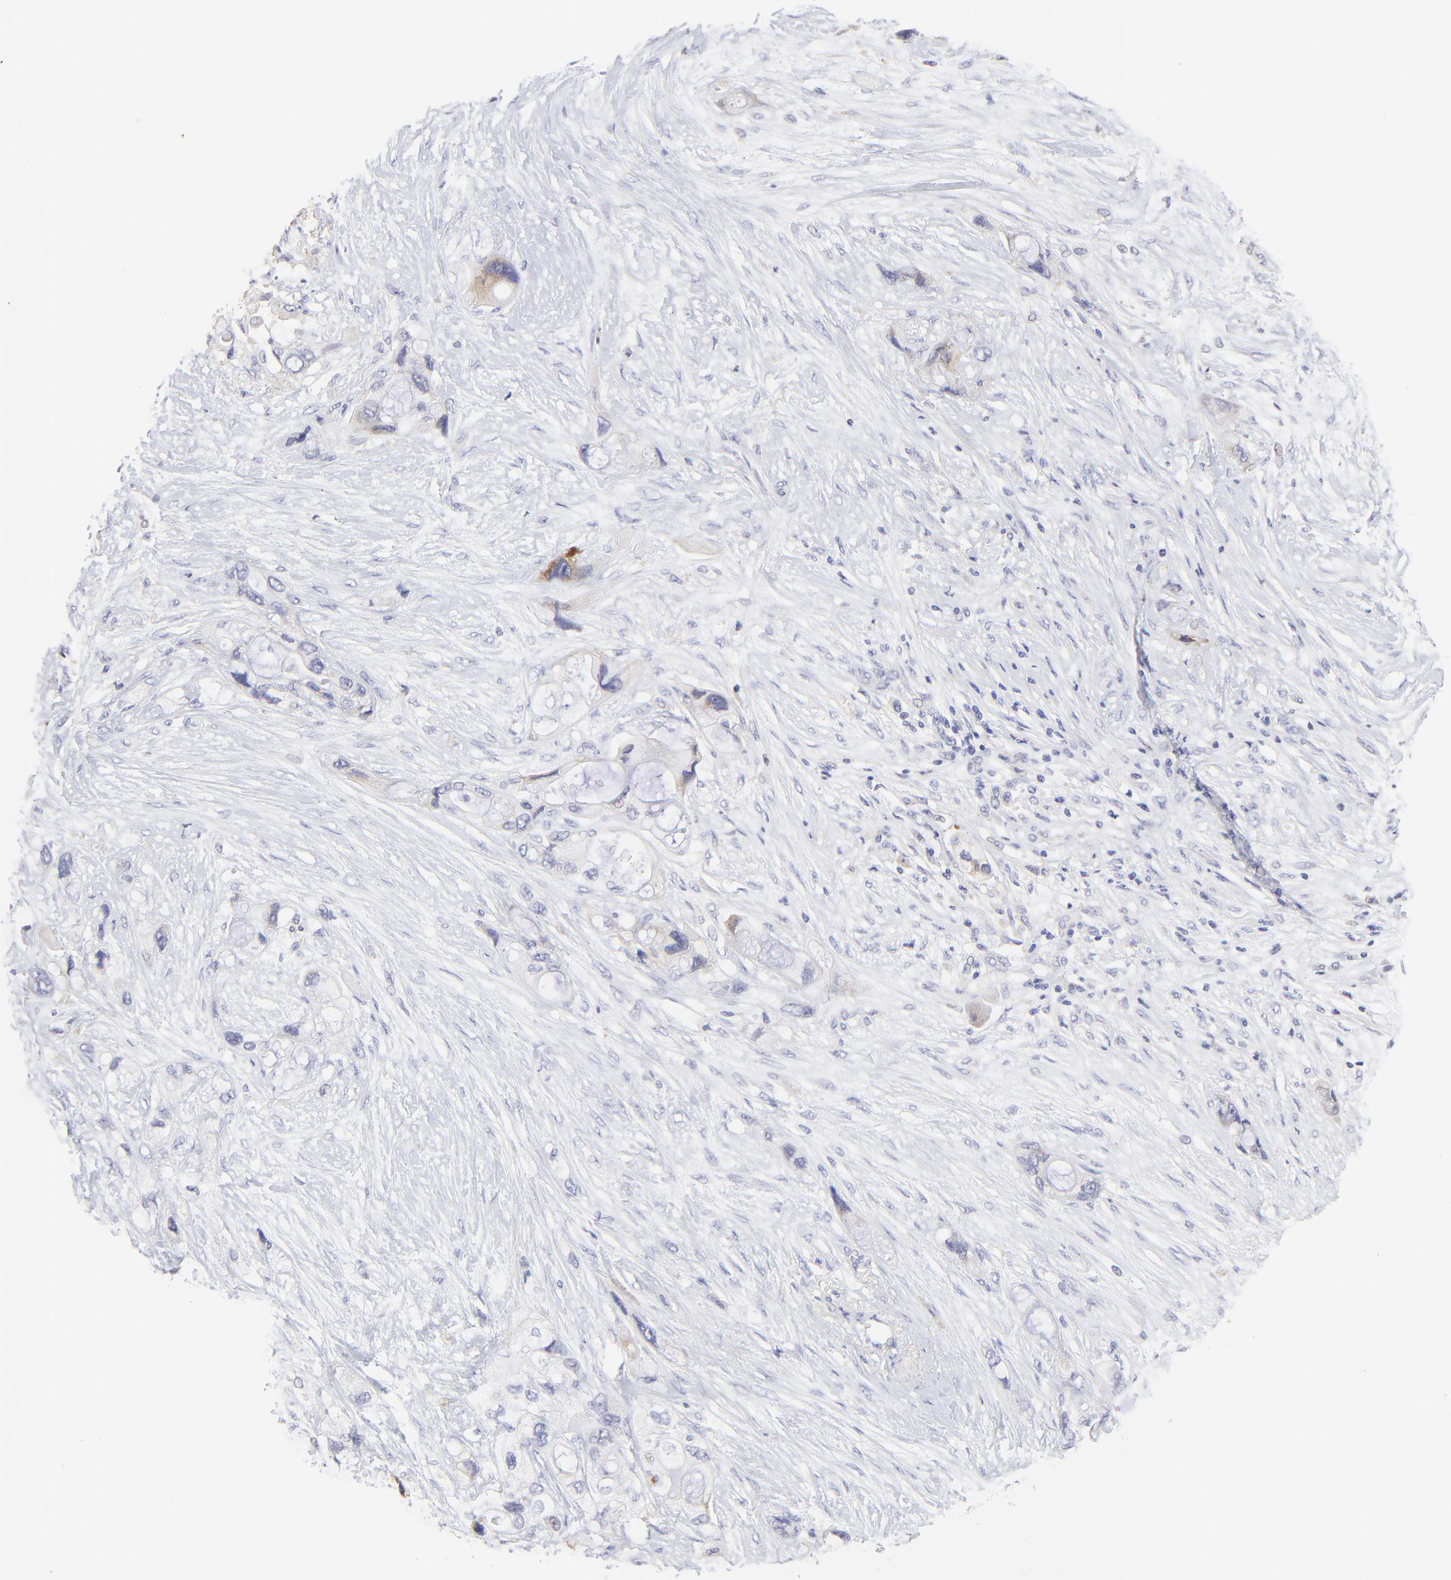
{"staining": {"intensity": "negative", "quantity": "none", "location": "none"}, "tissue": "pancreatic cancer", "cell_type": "Tumor cells", "image_type": "cancer", "snomed": [{"axis": "morphology", "description": "Adenocarcinoma, NOS"}, {"axis": "topography", "description": "Pancreas"}], "caption": "The immunohistochemistry micrograph has no significant positivity in tumor cells of adenocarcinoma (pancreatic) tissue.", "gene": "LHFPL1", "patient": {"sex": "female", "age": 59}}